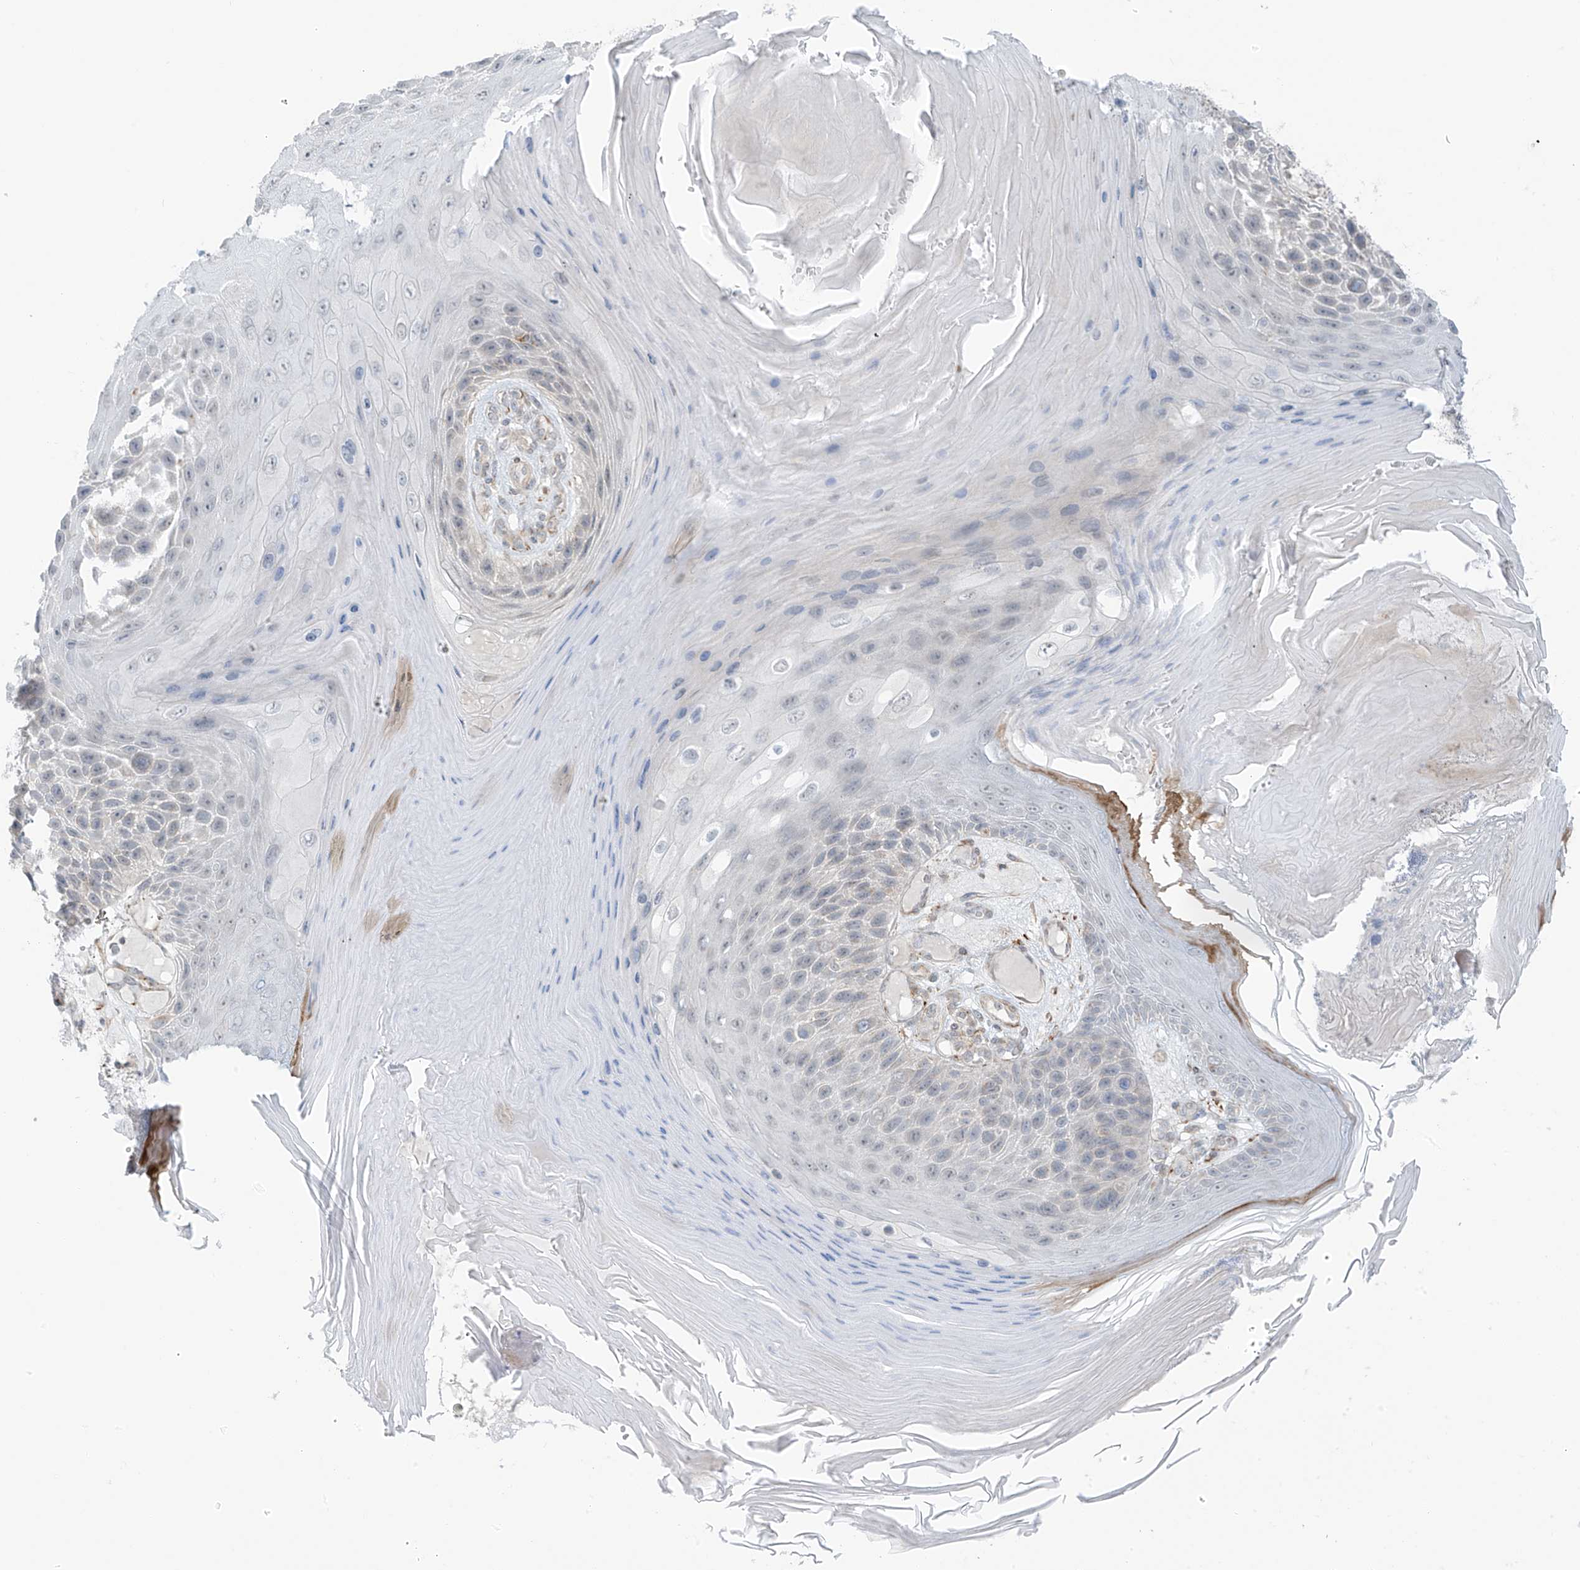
{"staining": {"intensity": "negative", "quantity": "none", "location": "none"}, "tissue": "skin cancer", "cell_type": "Tumor cells", "image_type": "cancer", "snomed": [{"axis": "morphology", "description": "Squamous cell carcinoma, NOS"}, {"axis": "topography", "description": "Skin"}], "caption": "Immunohistochemistry (IHC) of skin cancer (squamous cell carcinoma) exhibits no staining in tumor cells.", "gene": "HS6ST2", "patient": {"sex": "female", "age": 88}}